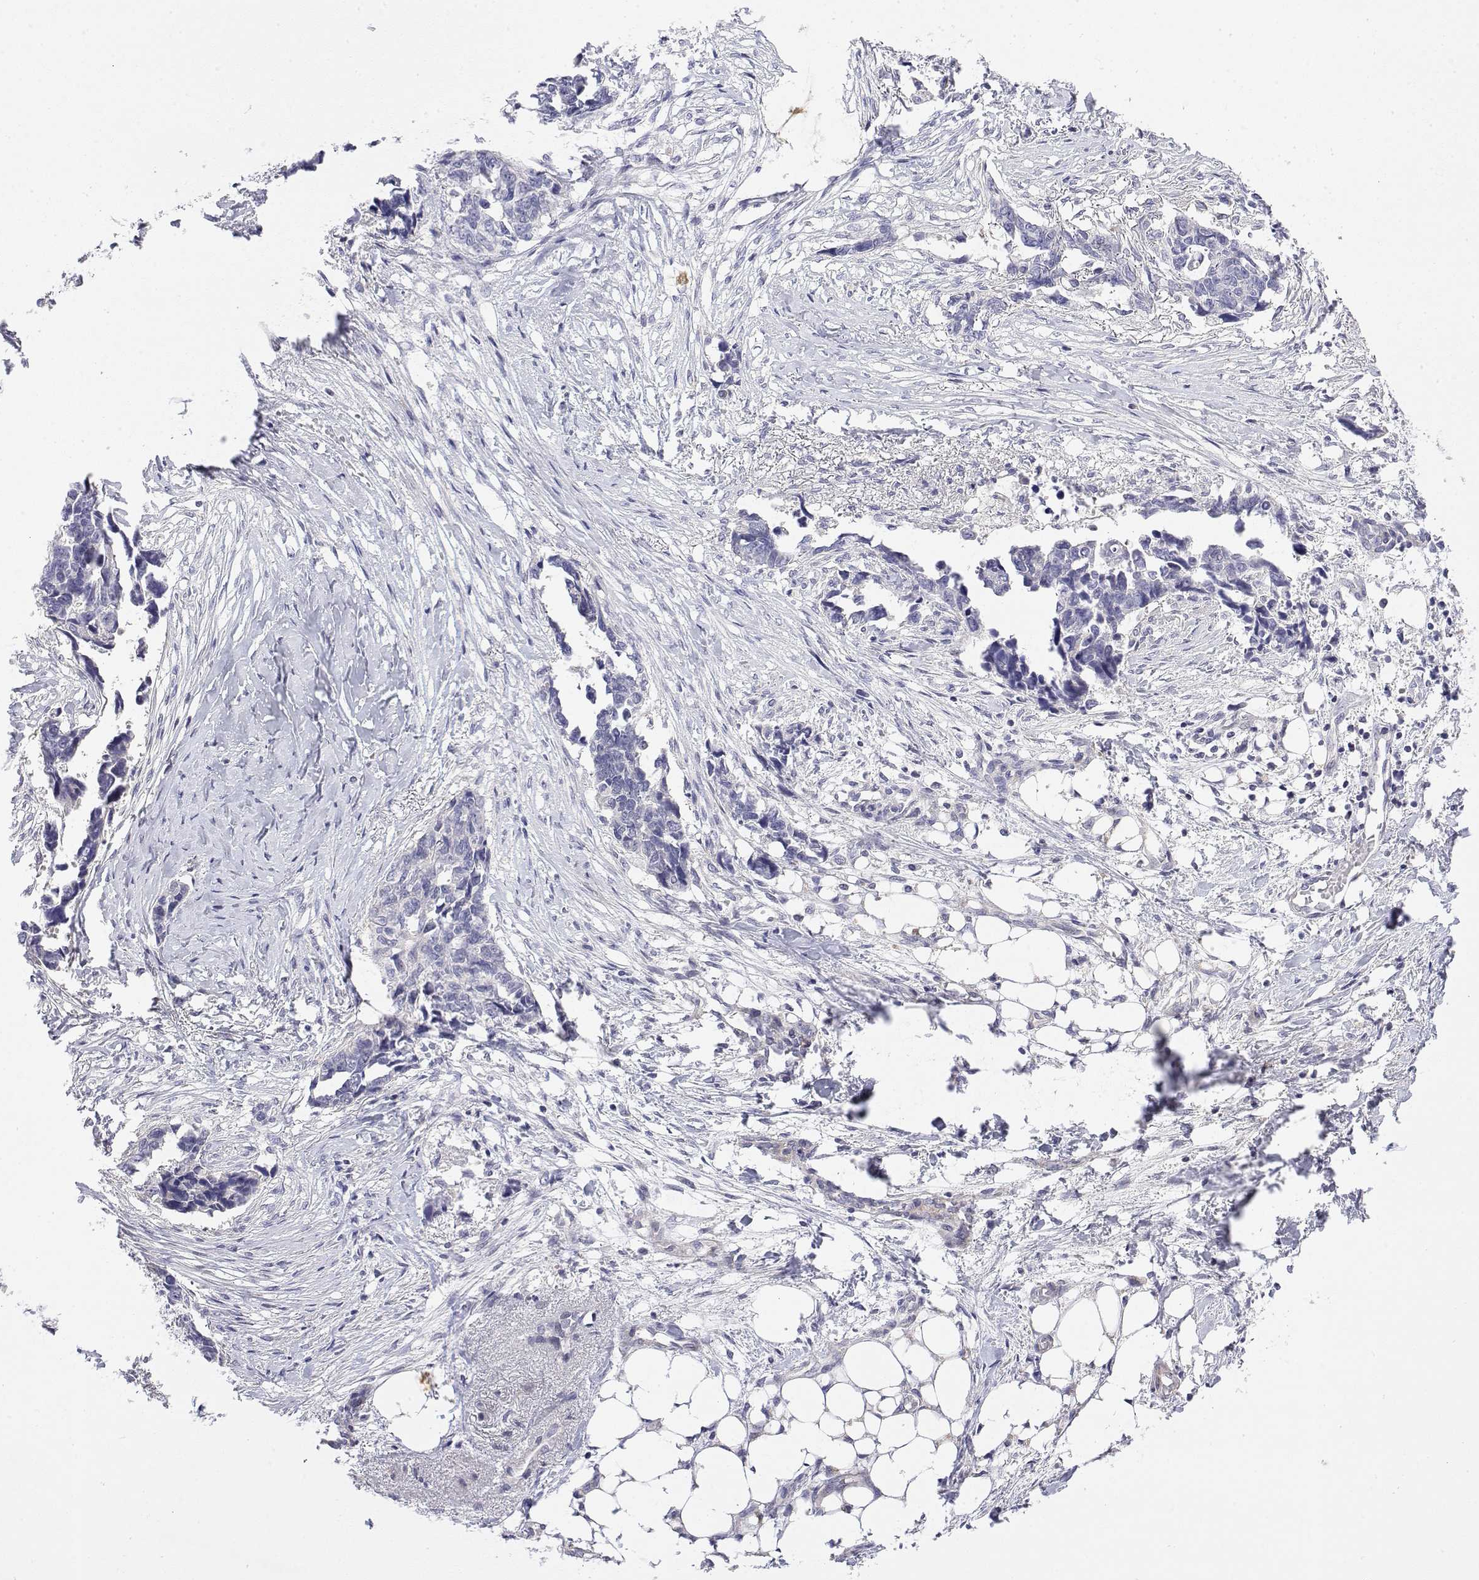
{"staining": {"intensity": "negative", "quantity": "none", "location": "none"}, "tissue": "ovarian cancer", "cell_type": "Tumor cells", "image_type": "cancer", "snomed": [{"axis": "morphology", "description": "Cystadenocarcinoma, serous, NOS"}, {"axis": "topography", "description": "Ovary"}], "caption": "DAB immunohistochemical staining of human ovarian cancer exhibits no significant staining in tumor cells.", "gene": "GGACT", "patient": {"sex": "female", "age": 69}}